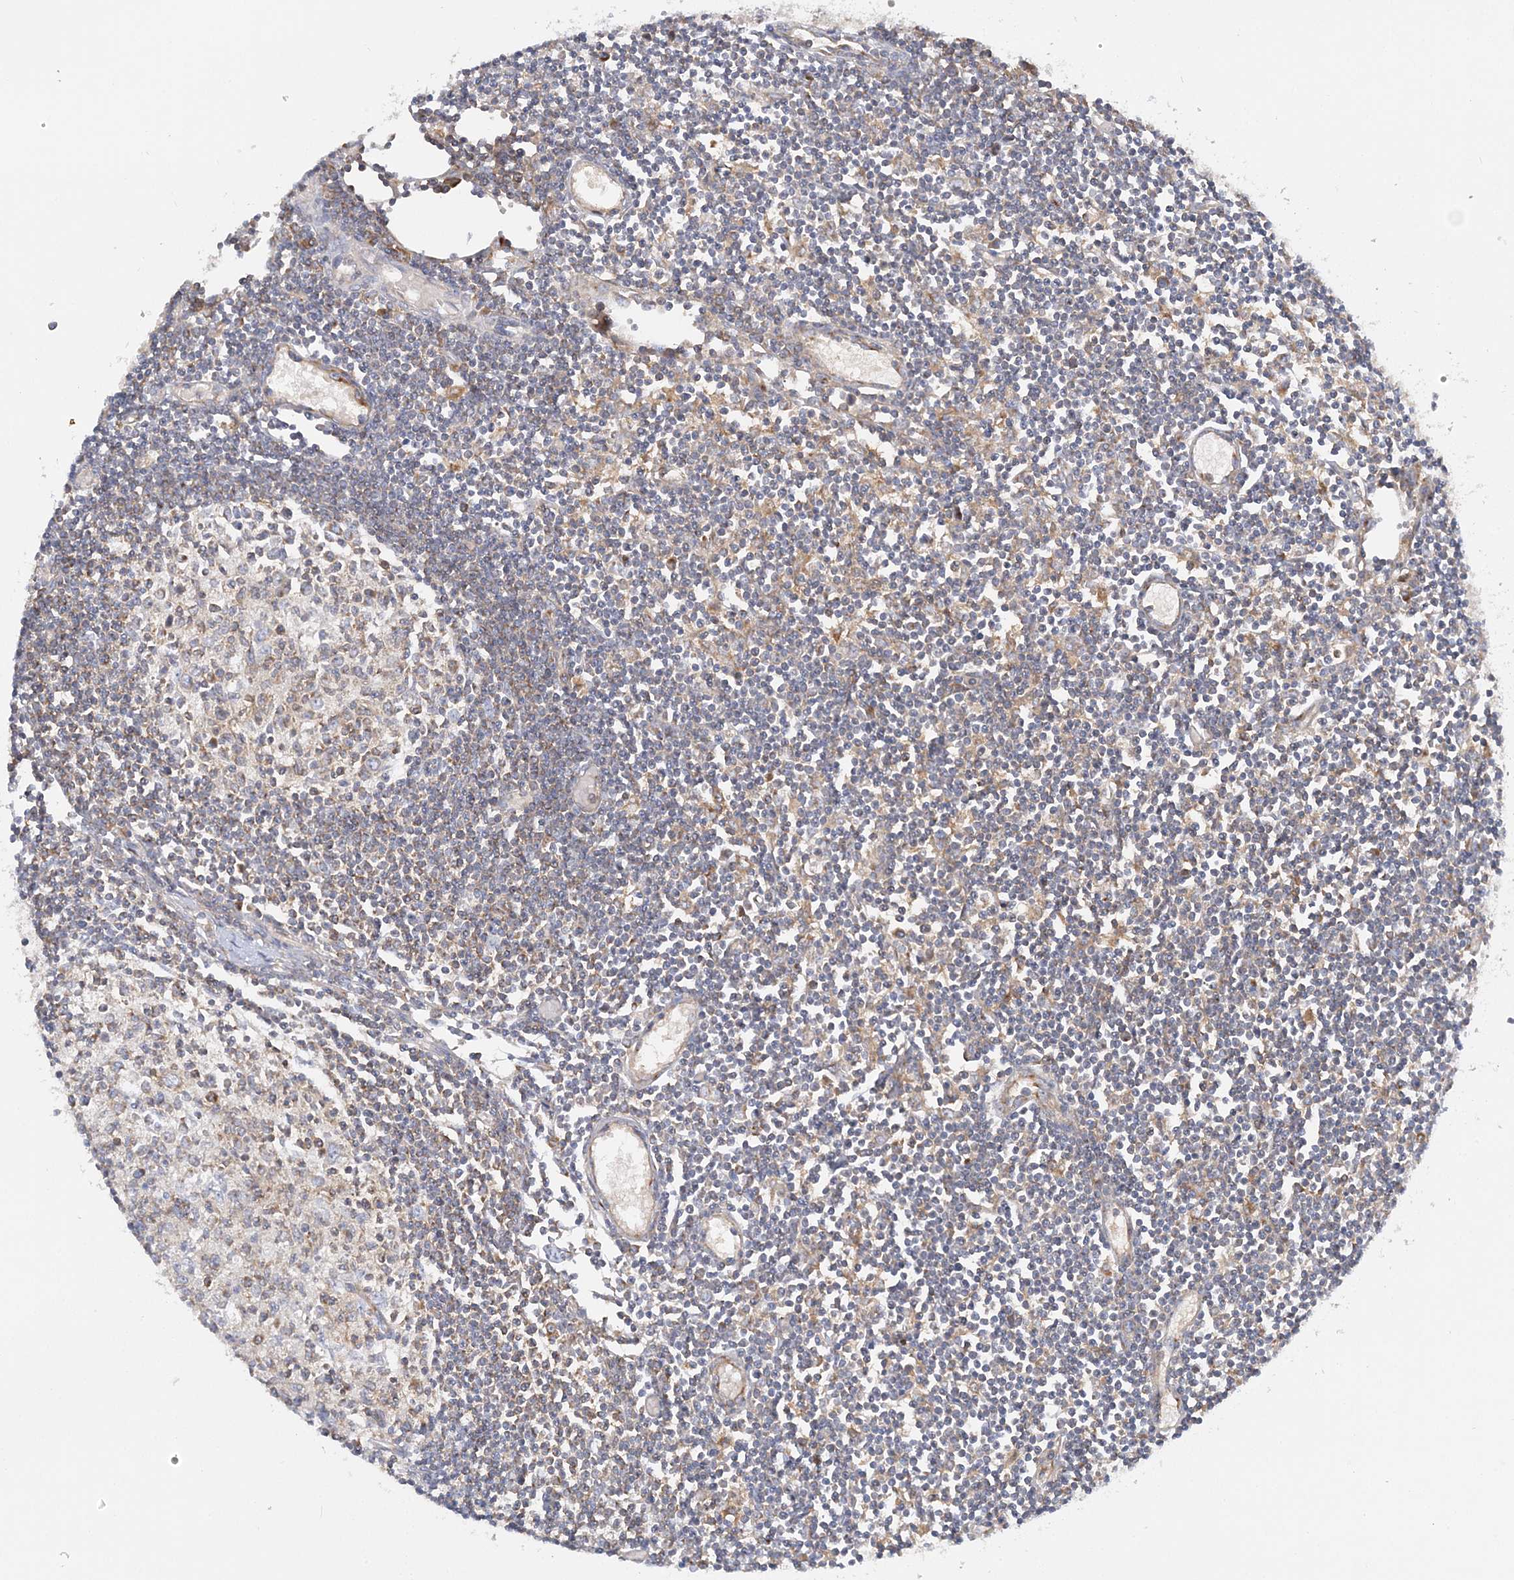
{"staining": {"intensity": "weak", "quantity": "<25%", "location": "cytoplasmic/membranous"}, "tissue": "lymph node", "cell_type": "Germinal center cells", "image_type": "normal", "snomed": [{"axis": "morphology", "description": "Normal tissue, NOS"}, {"axis": "topography", "description": "Lymph node"}], "caption": "Benign lymph node was stained to show a protein in brown. There is no significant staining in germinal center cells. (DAB IHC with hematoxylin counter stain).", "gene": "FAM114A2", "patient": {"sex": "female", "age": 11}}